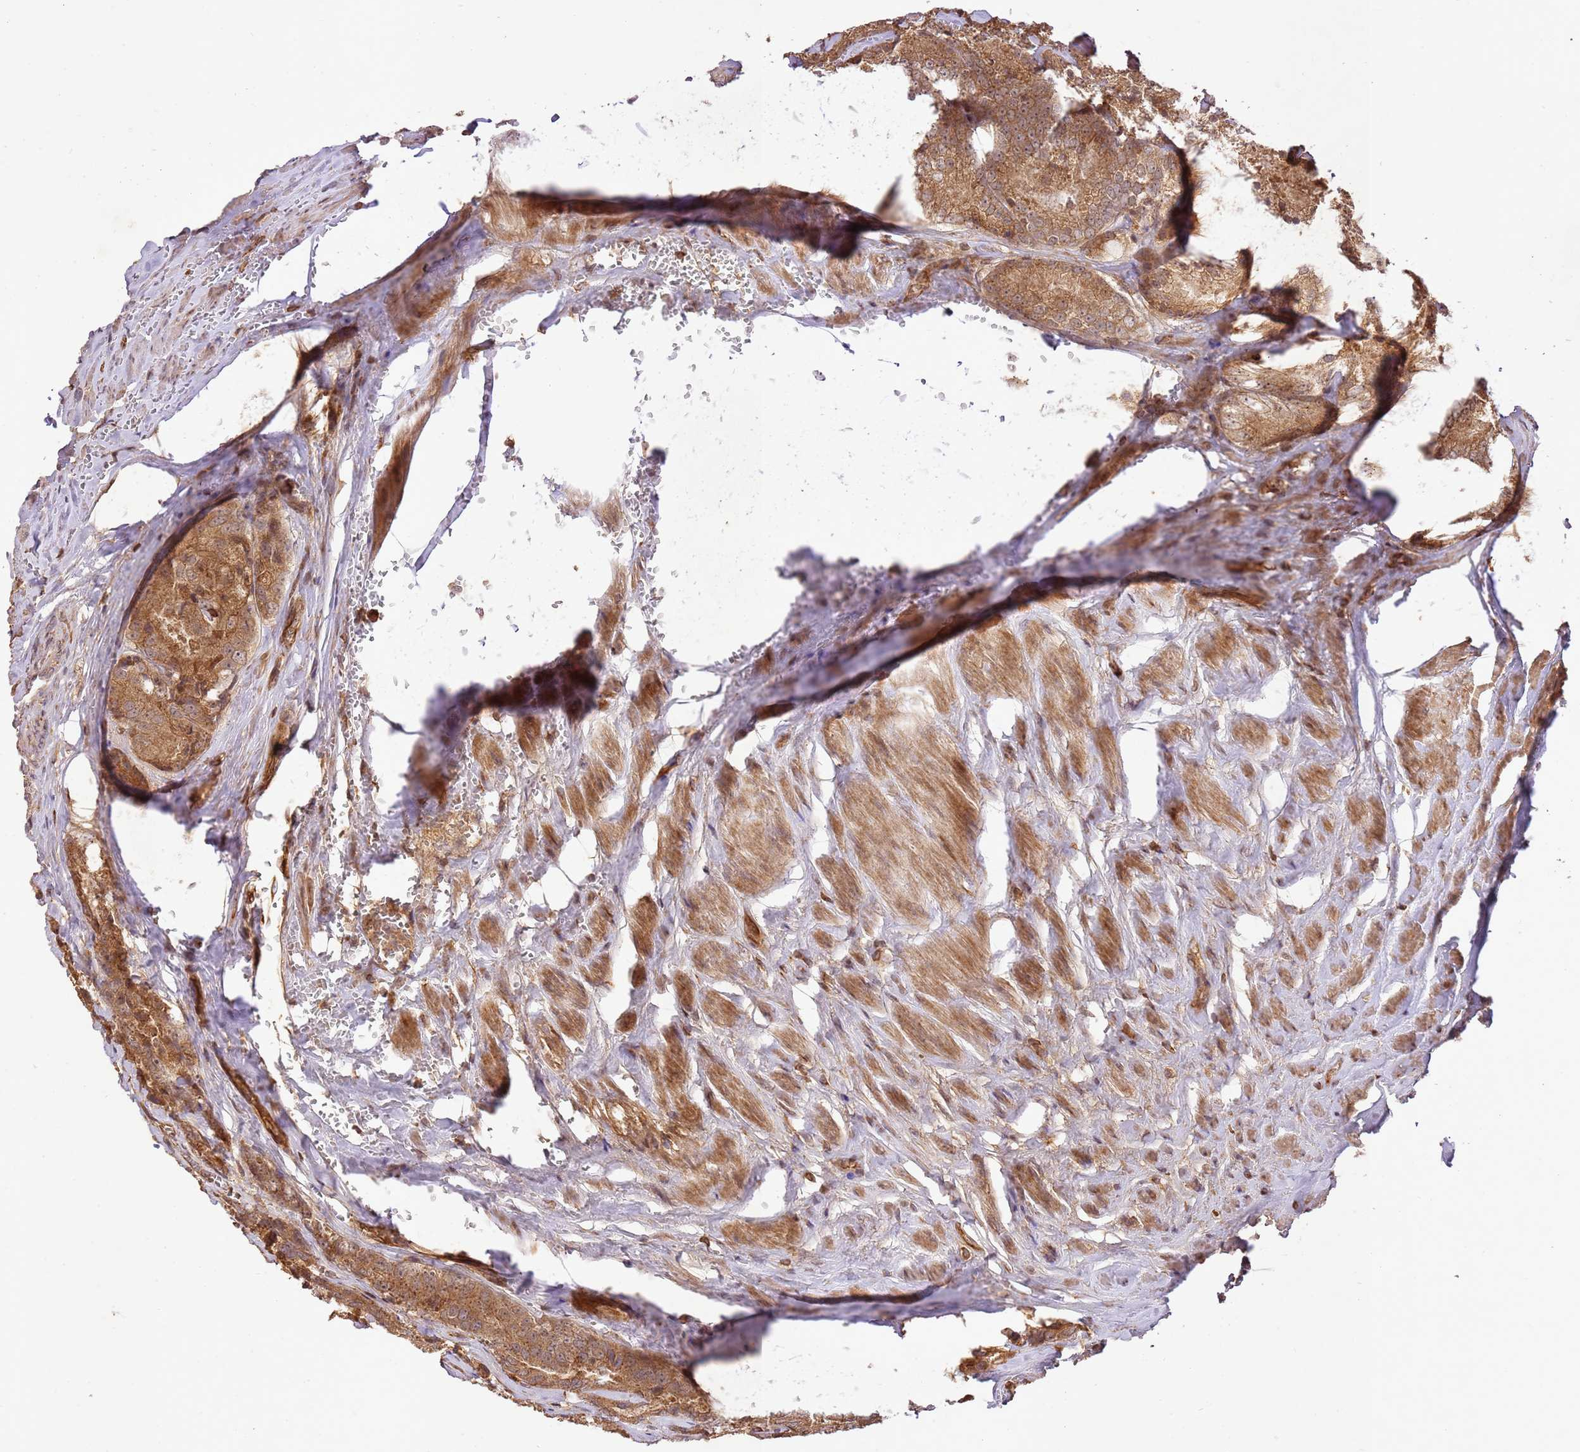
{"staining": {"intensity": "moderate", "quantity": ">75%", "location": "cytoplasmic/membranous"}, "tissue": "prostate cancer", "cell_type": "Tumor cells", "image_type": "cancer", "snomed": [{"axis": "morphology", "description": "Adenocarcinoma, Low grade"}, {"axis": "topography", "description": "Prostate"}], "caption": "An image of human low-grade adenocarcinoma (prostate) stained for a protein displays moderate cytoplasmic/membranous brown staining in tumor cells. The staining was performed using DAB to visualize the protein expression in brown, while the nuclei were stained in blue with hematoxylin (Magnification: 20x).", "gene": "KATNAL2", "patient": {"sex": "male", "age": 68}}